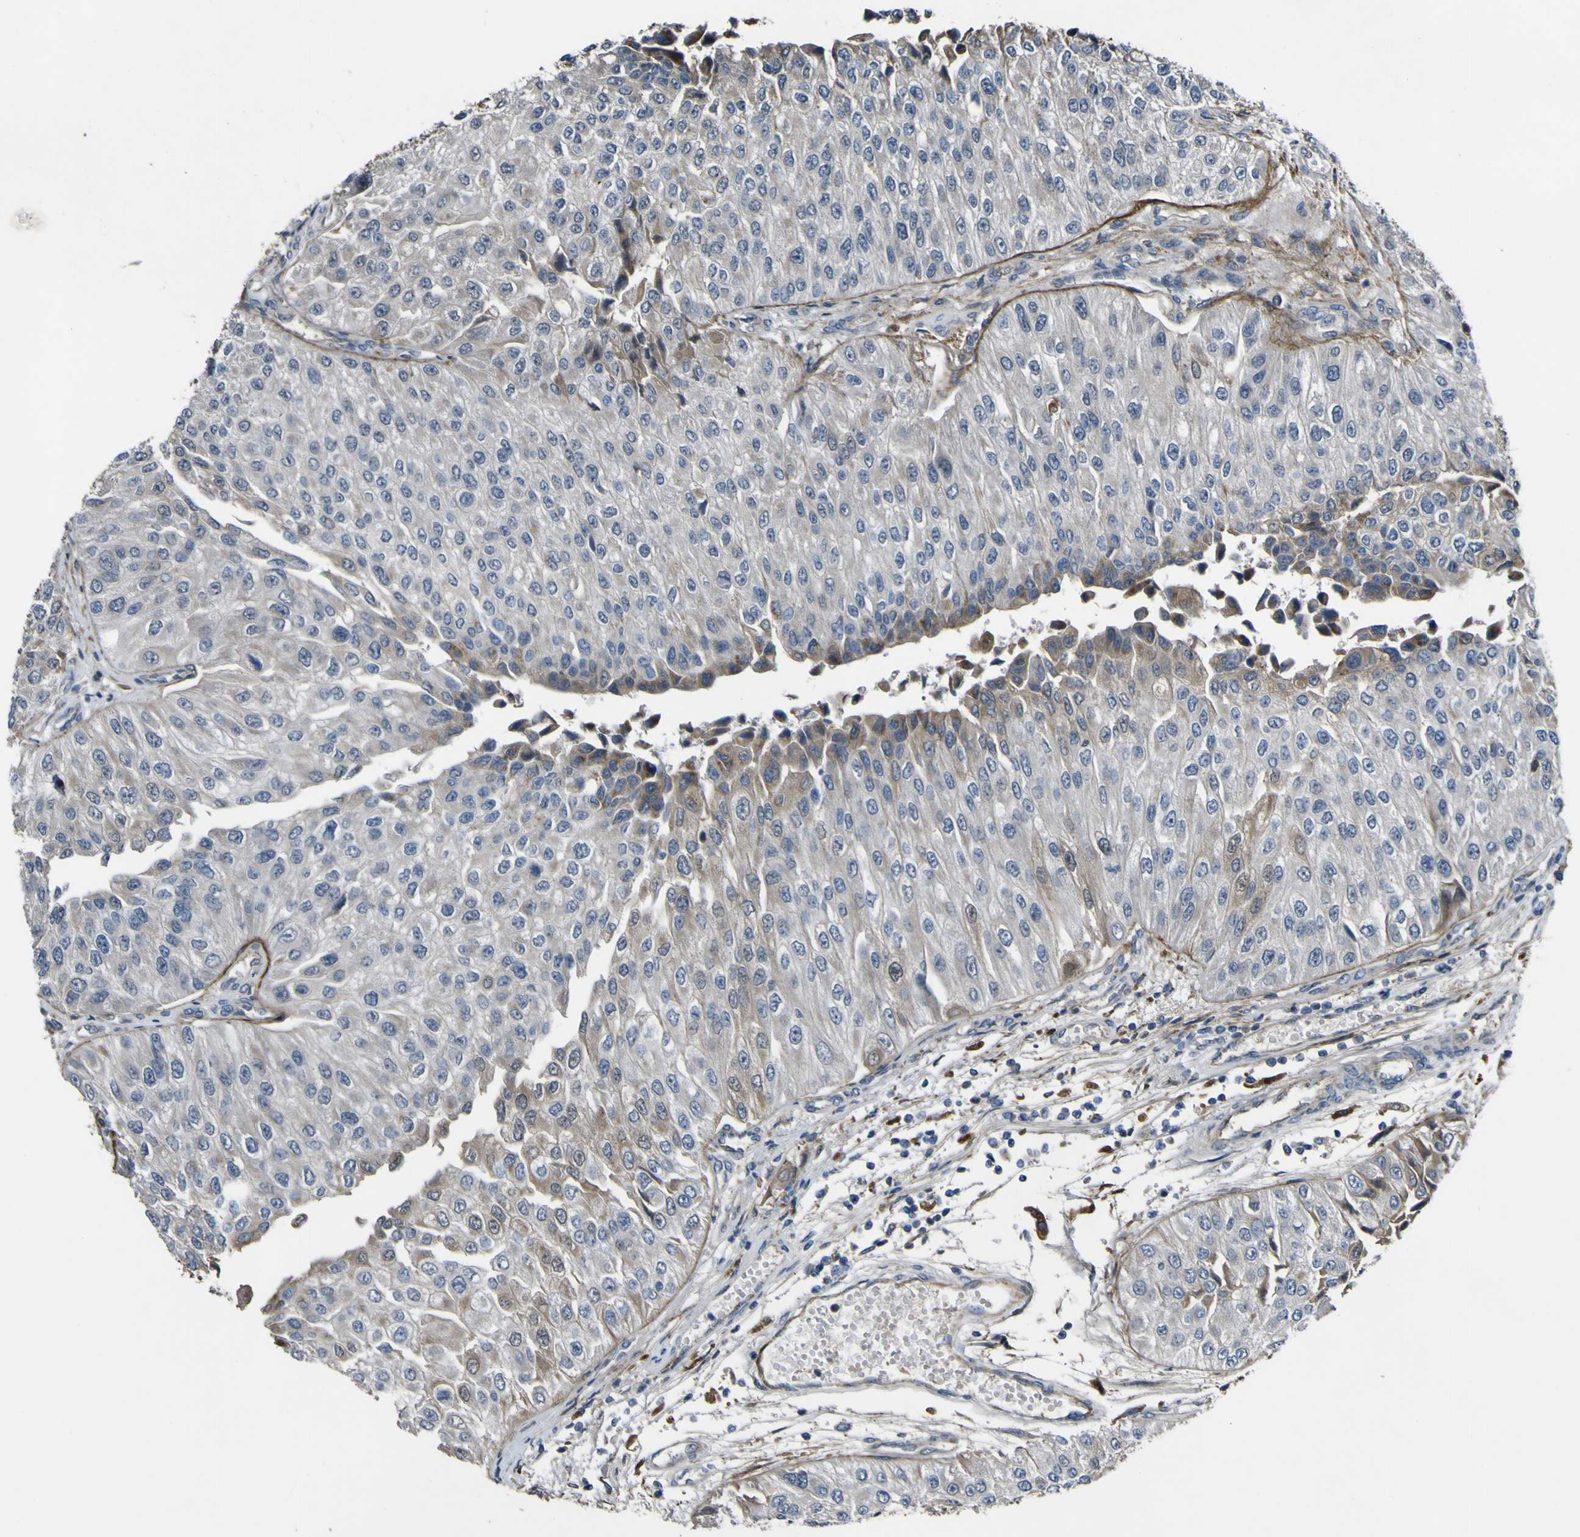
{"staining": {"intensity": "negative", "quantity": "none", "location": "none"}, "tissue": "urothelial cancer", "cell_type": "Tumor cells", "image_type": "cancer", "snomed": [{"axis": "morphology", "description": "Urothelial carcinoma, High grade"}, {"axis": "topography", "description": "Kidney"}, {"axis": "topography", "description": "Urinary bladder"}], "caption": "Image shows no protein staining in tumor cells of urothelial cancer tissue.", "gene": "GPLD1", "patient": {"sex": "male", "age": 77}}